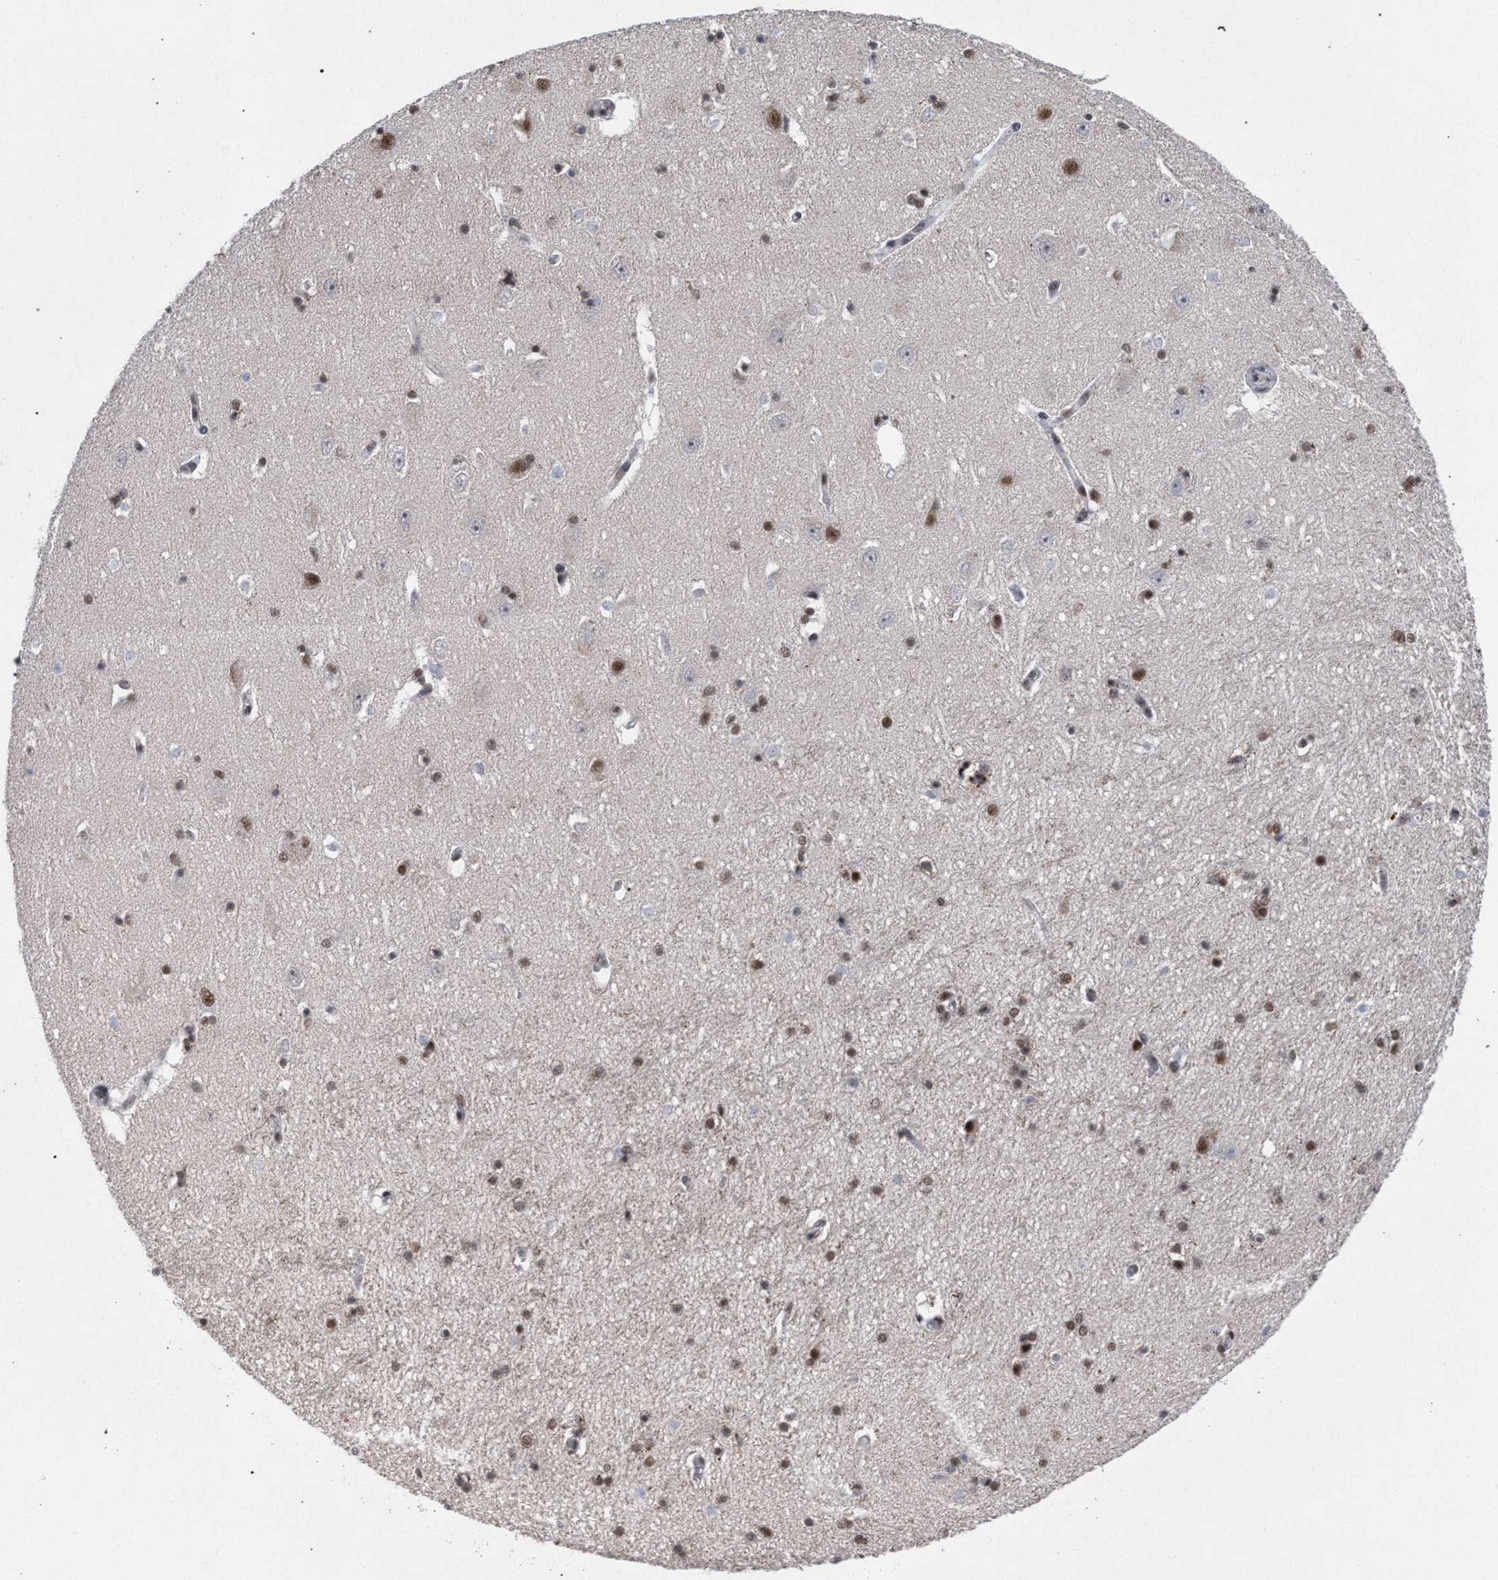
{"staining": {"intensity": "moderate", "quantity": "25%-75%", "location": "nuclear"}, "tissue": "hippocampus", "cell_type": "Glial cells", "image_type": "normal", "snomed": [{"axis": "morphology", "description": "Normal tissue, NOS"}, {"axis": "topography", "description": "Hippocampus"}], "caption": "Protein expression analysis of normal hippocampus shows moderate nuclear expression in approximately 25%-75% of glial cells.", "gene": "SCAF4", "patient": {"sex": "female", "age": 54}}